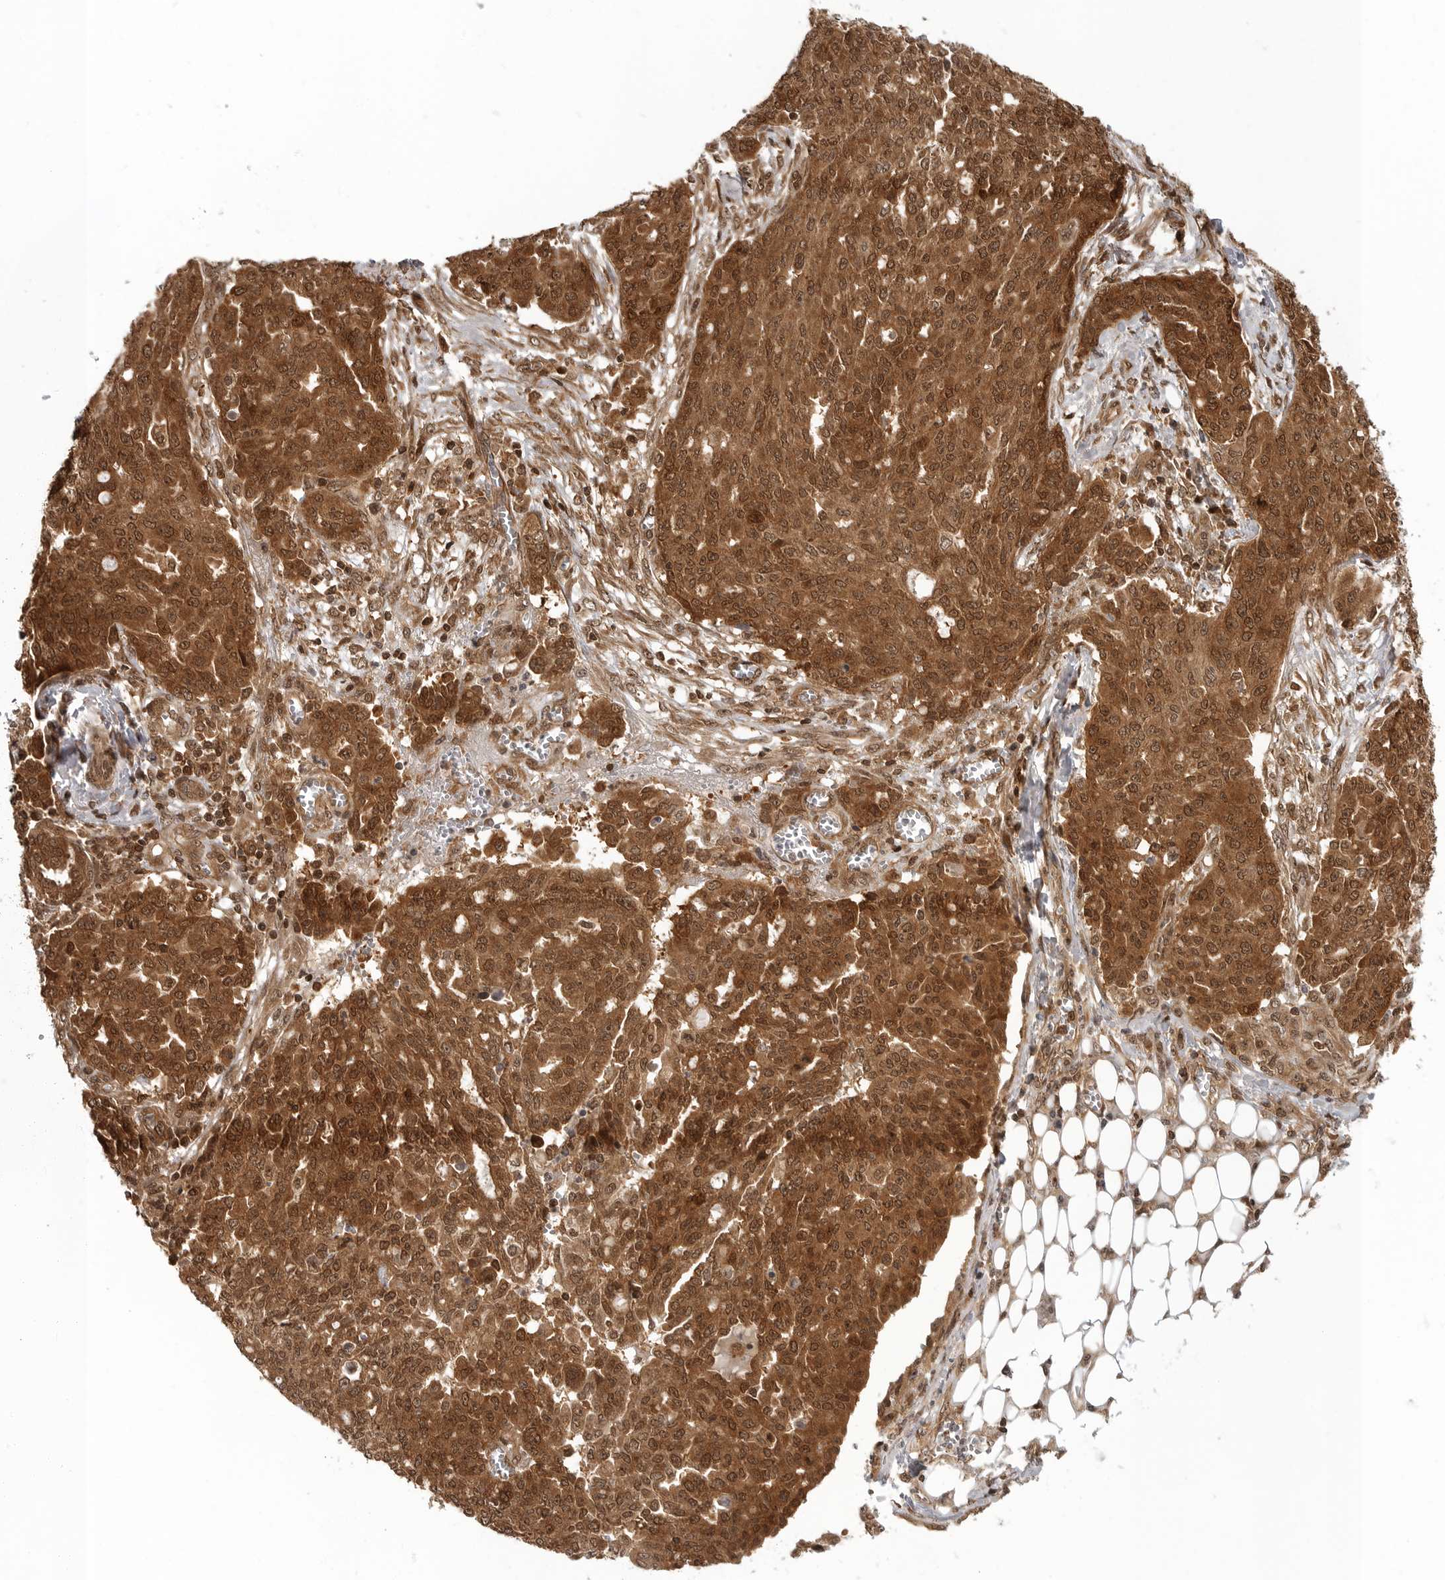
{"staining": {"intensity": "strong", "quantity": ">75%", "location": "cytoplasmic/membranous,nuclear"}, "tissue": "ovarian cancer", "cell_type": "Tumor cells", "image_type": "cancer", "snomed": [{"axis": "morphology", "description": "Cystadenocarcinoma, serous, NOS"}, {"axis": "topography", "description": "Soft tissue"}, {"axis": "topography", "description": "Ovary"}], "caption": "Ovarian cancer stained for a protein displays strong cytoplasmic/membranous and nuclear positivity in tumor cells. (IHC, brightfield microscopy, high magnification).", "gene": "SZRD1", "patient": {"sex": "female", "age": 57}}